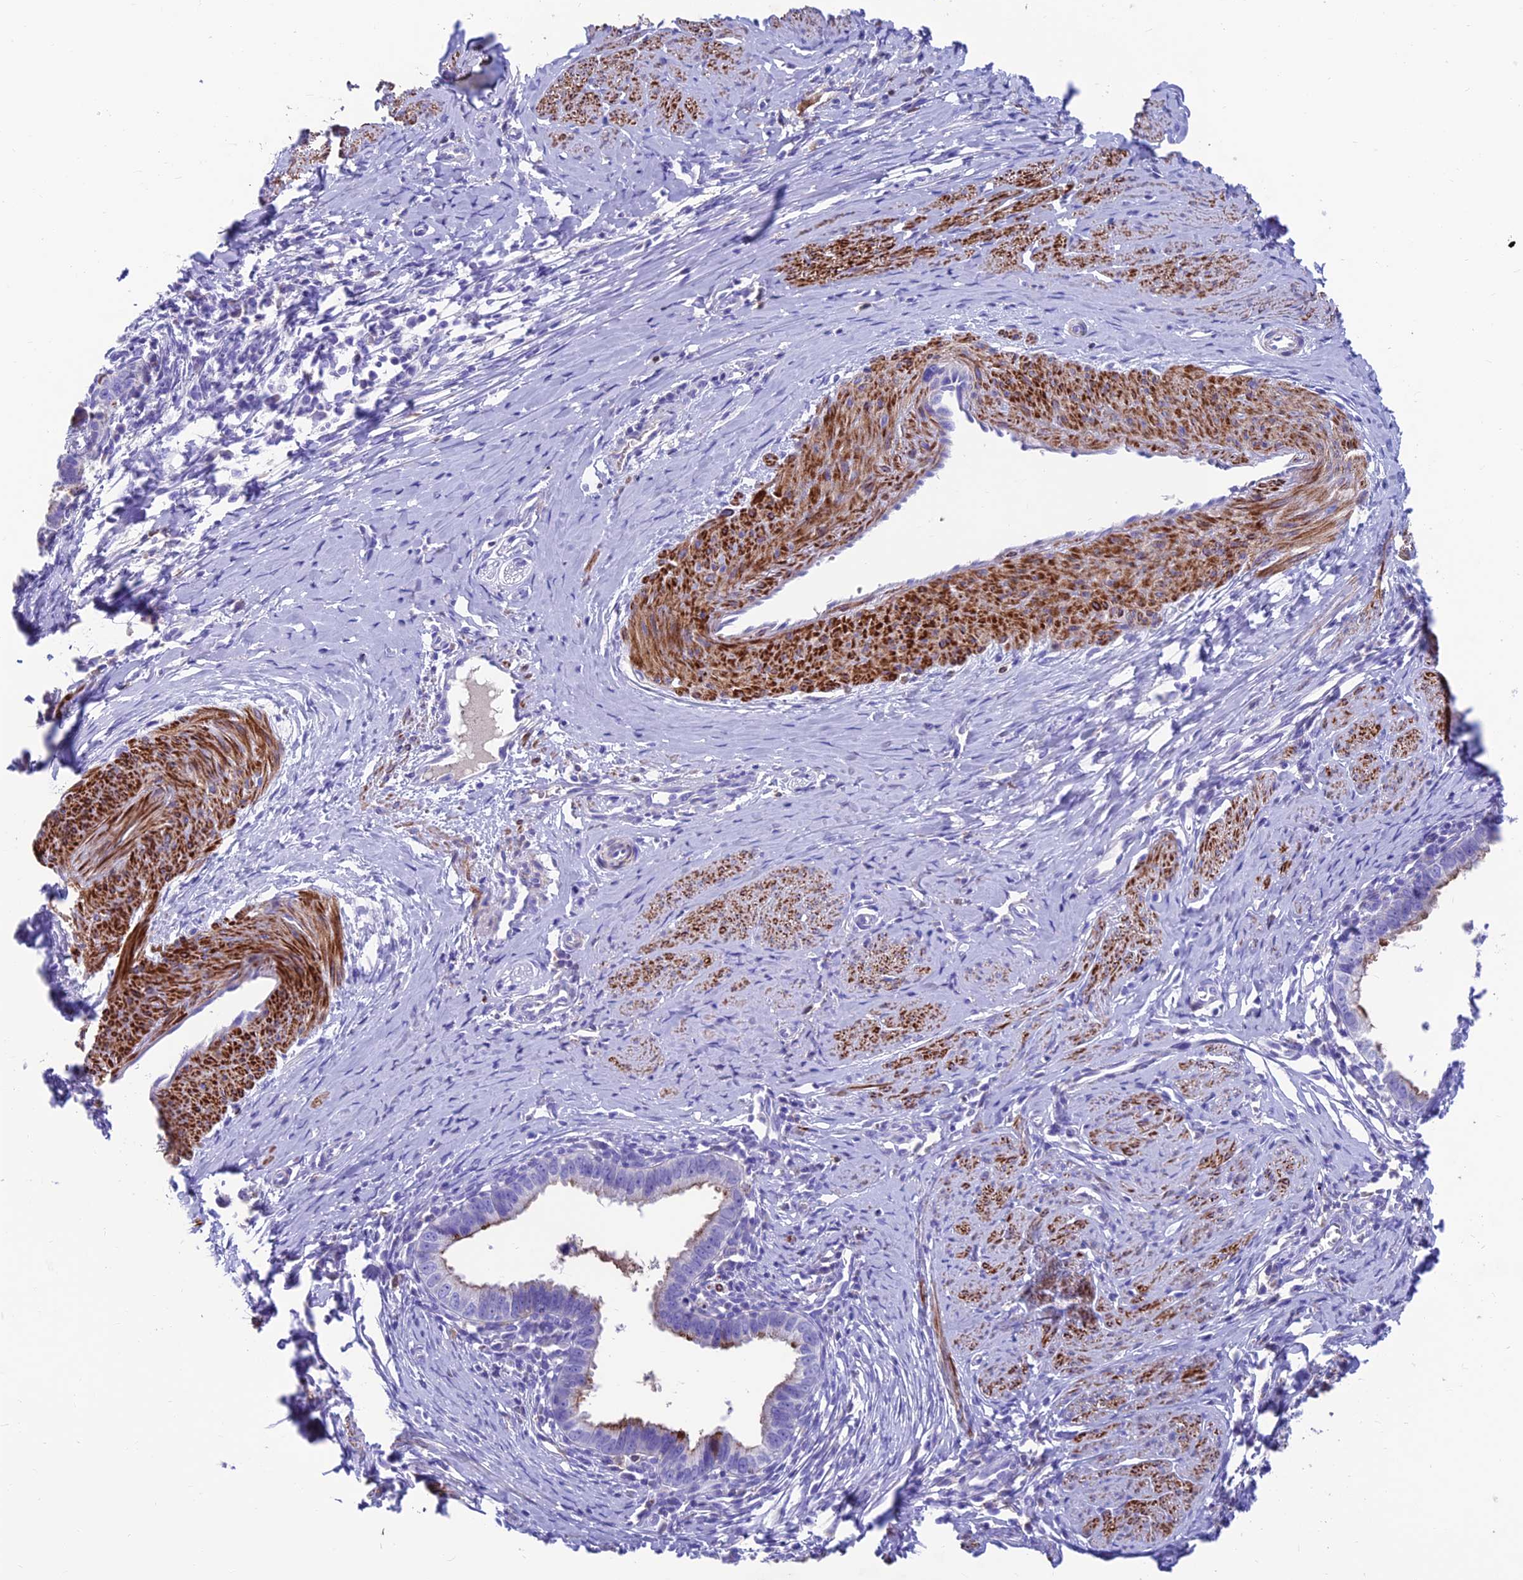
{"staining": {"intensity": "moderate", "quantity": "<25%", "location": "cytoplasmic/membranous"}, "tissue": "cervical cancer", "cell_type": "Tumor cells", "image_type": "cancer", "snomed": [{"axis": "morphology", "description": "Adenocarcinoma, NOS"}, {"axis": "topography", "description": "Cervix"}], "caption": "The photomicrograph shows immunohistochemical staining of adenocarcinoma (cervical). There is moderate cytoplasmic/membranous positivity is present in approximately <25% of tumor cells.", "gene": "GNG11", "patient": {"sex": "female", "age": 36}}